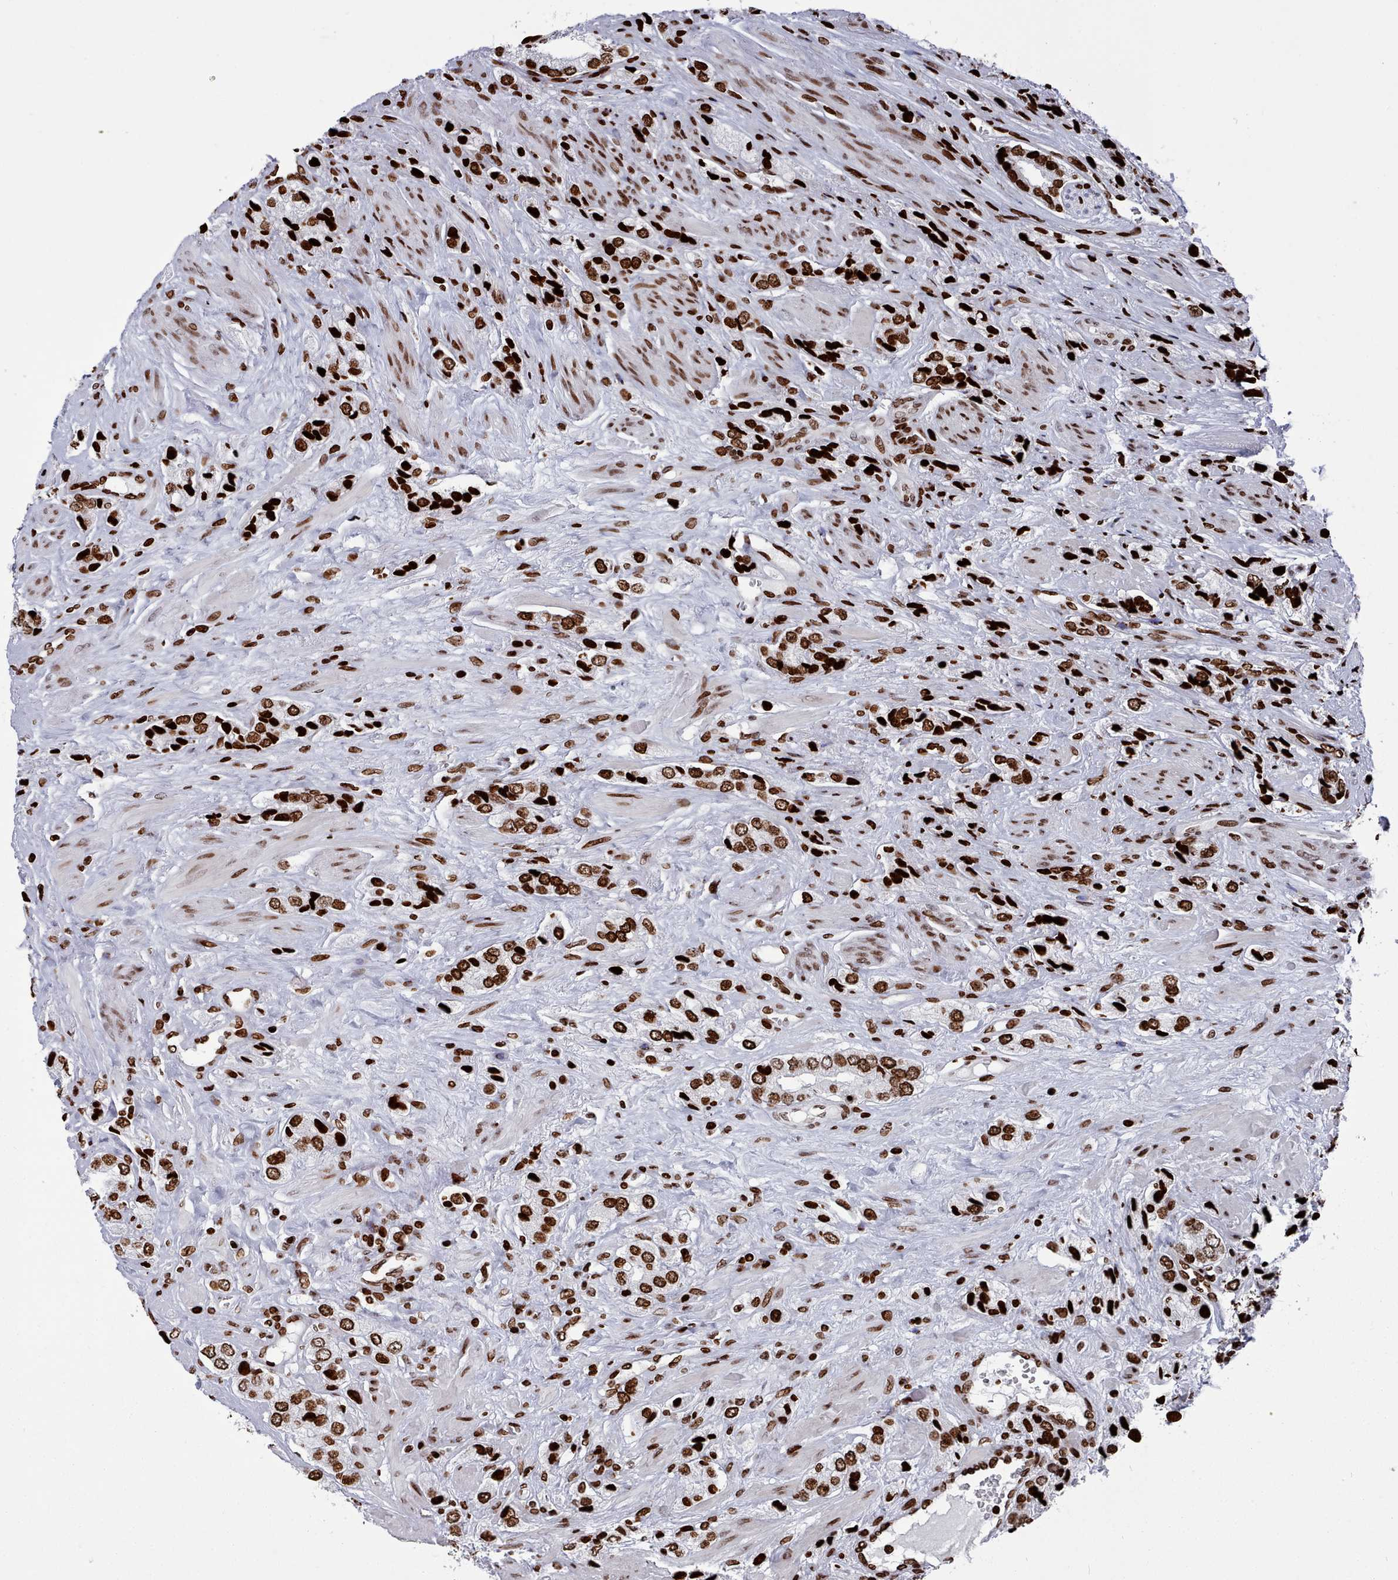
{"staining": {"intensity": "strong", "quantity": ">75%", "location": "nuclear"}, "tissue": "prostate cancer", "cell_type": "Tumor cells", "image_type": "cancer", "snomed": [{"axis": "morphology", "description": "Adenocarcinoma, High grade"}, {"axis": "topography", "description": "Prostate and seminal vesicle, NOS"}], "caption": "A histopathology image of prostate high-grade adenocarcinoma stained for a protein shows strong nuclear brown staining in tumor cells.", "gene": "PCDHB12", "patient": {"sex": "male", "age": 64}}